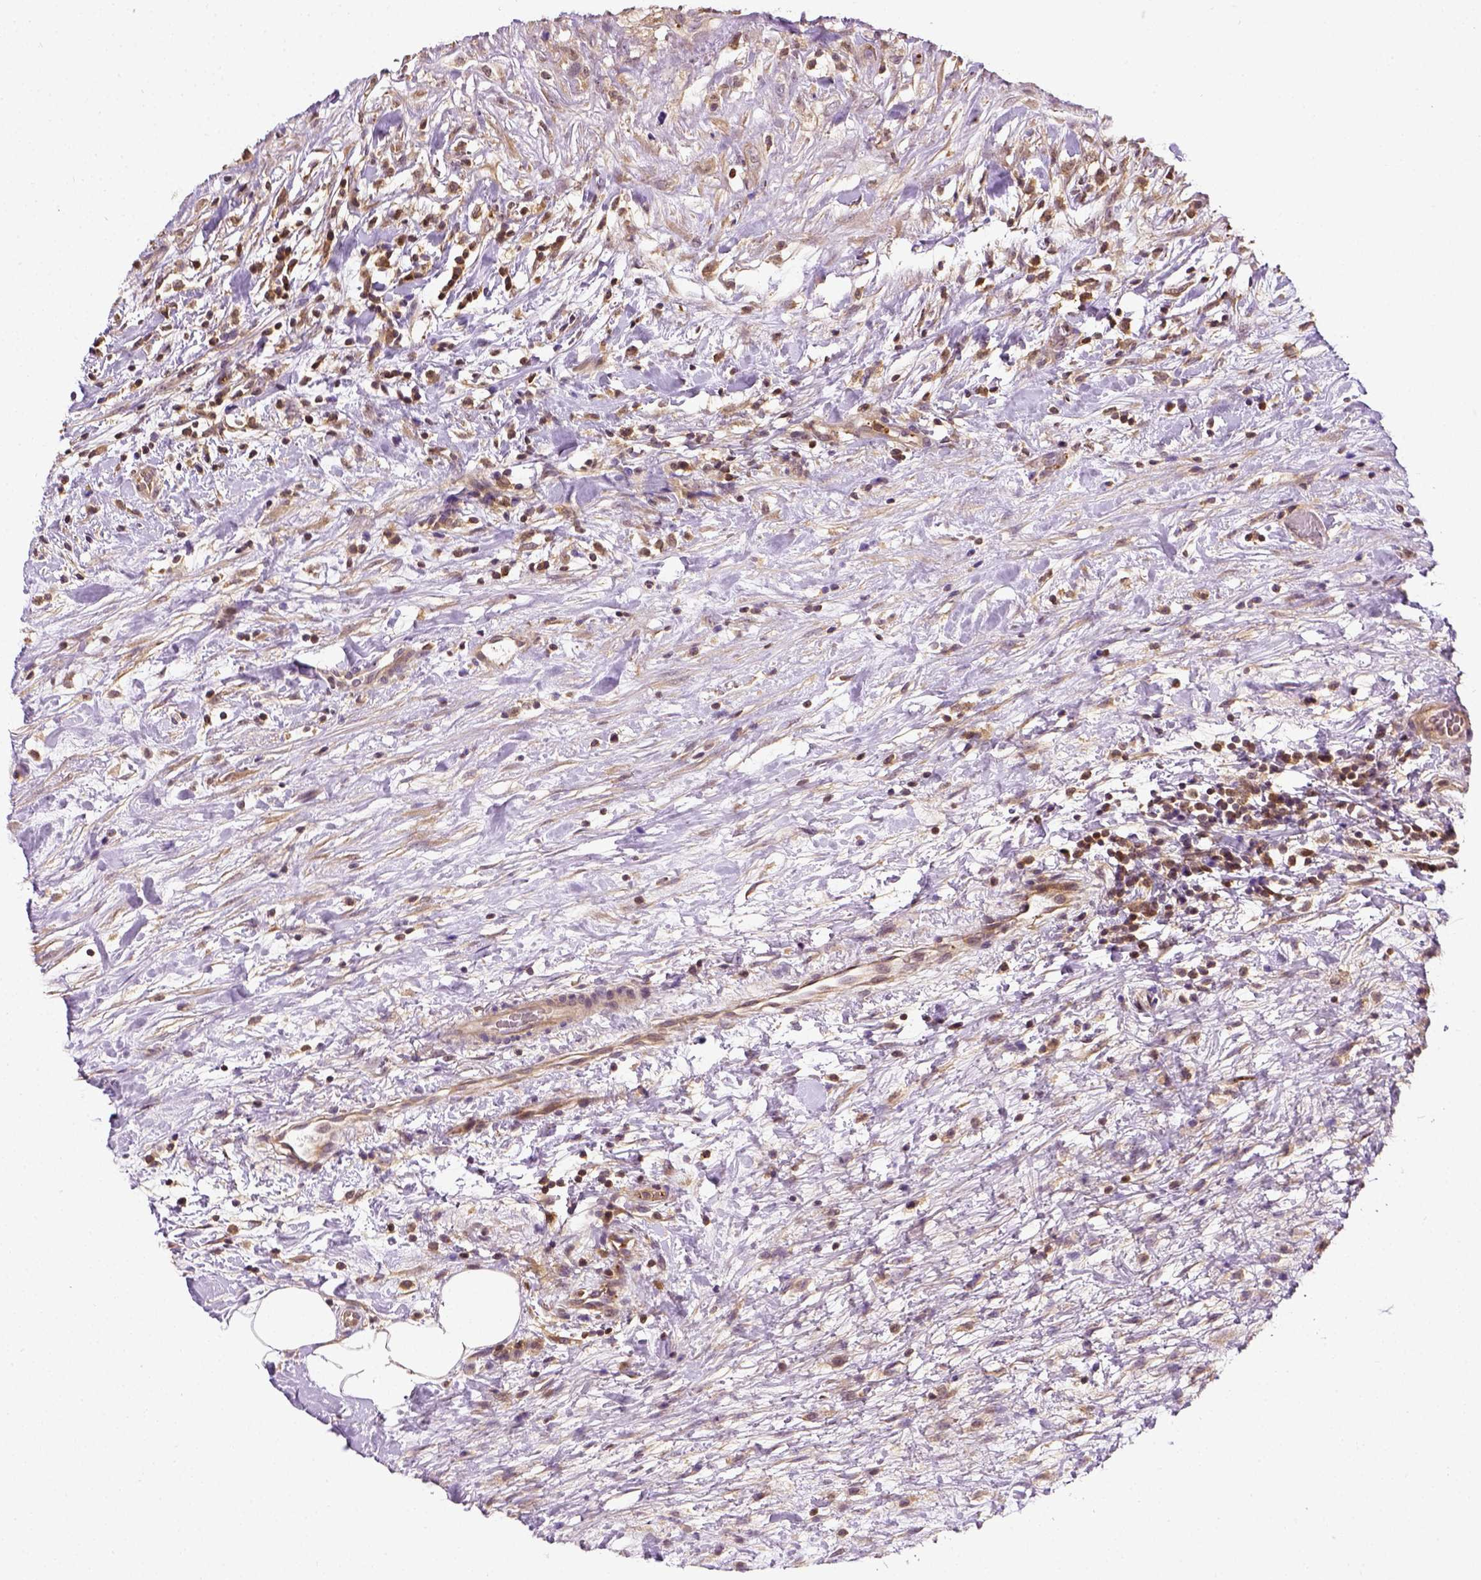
{"staining": {"intensity": "weak", "quantity": ">75%", "location": "cytoplasmic/membranous"}, "tissue": "renal cancer", "cell_type": "Tumor cells", "image_type": "cancer", "snomed": [{"axis": "morphology", "description": "Adenocarcinoma, NOS"}, {"axis": "topography", "description": "Kidney"}], "caption": "Tumor cells reveal weak cytoplasmic/membranous staining in approximately >75% of cells in renal cancer.", "gene": "MATK", "patient": {"sex": "male", "age": 59}}